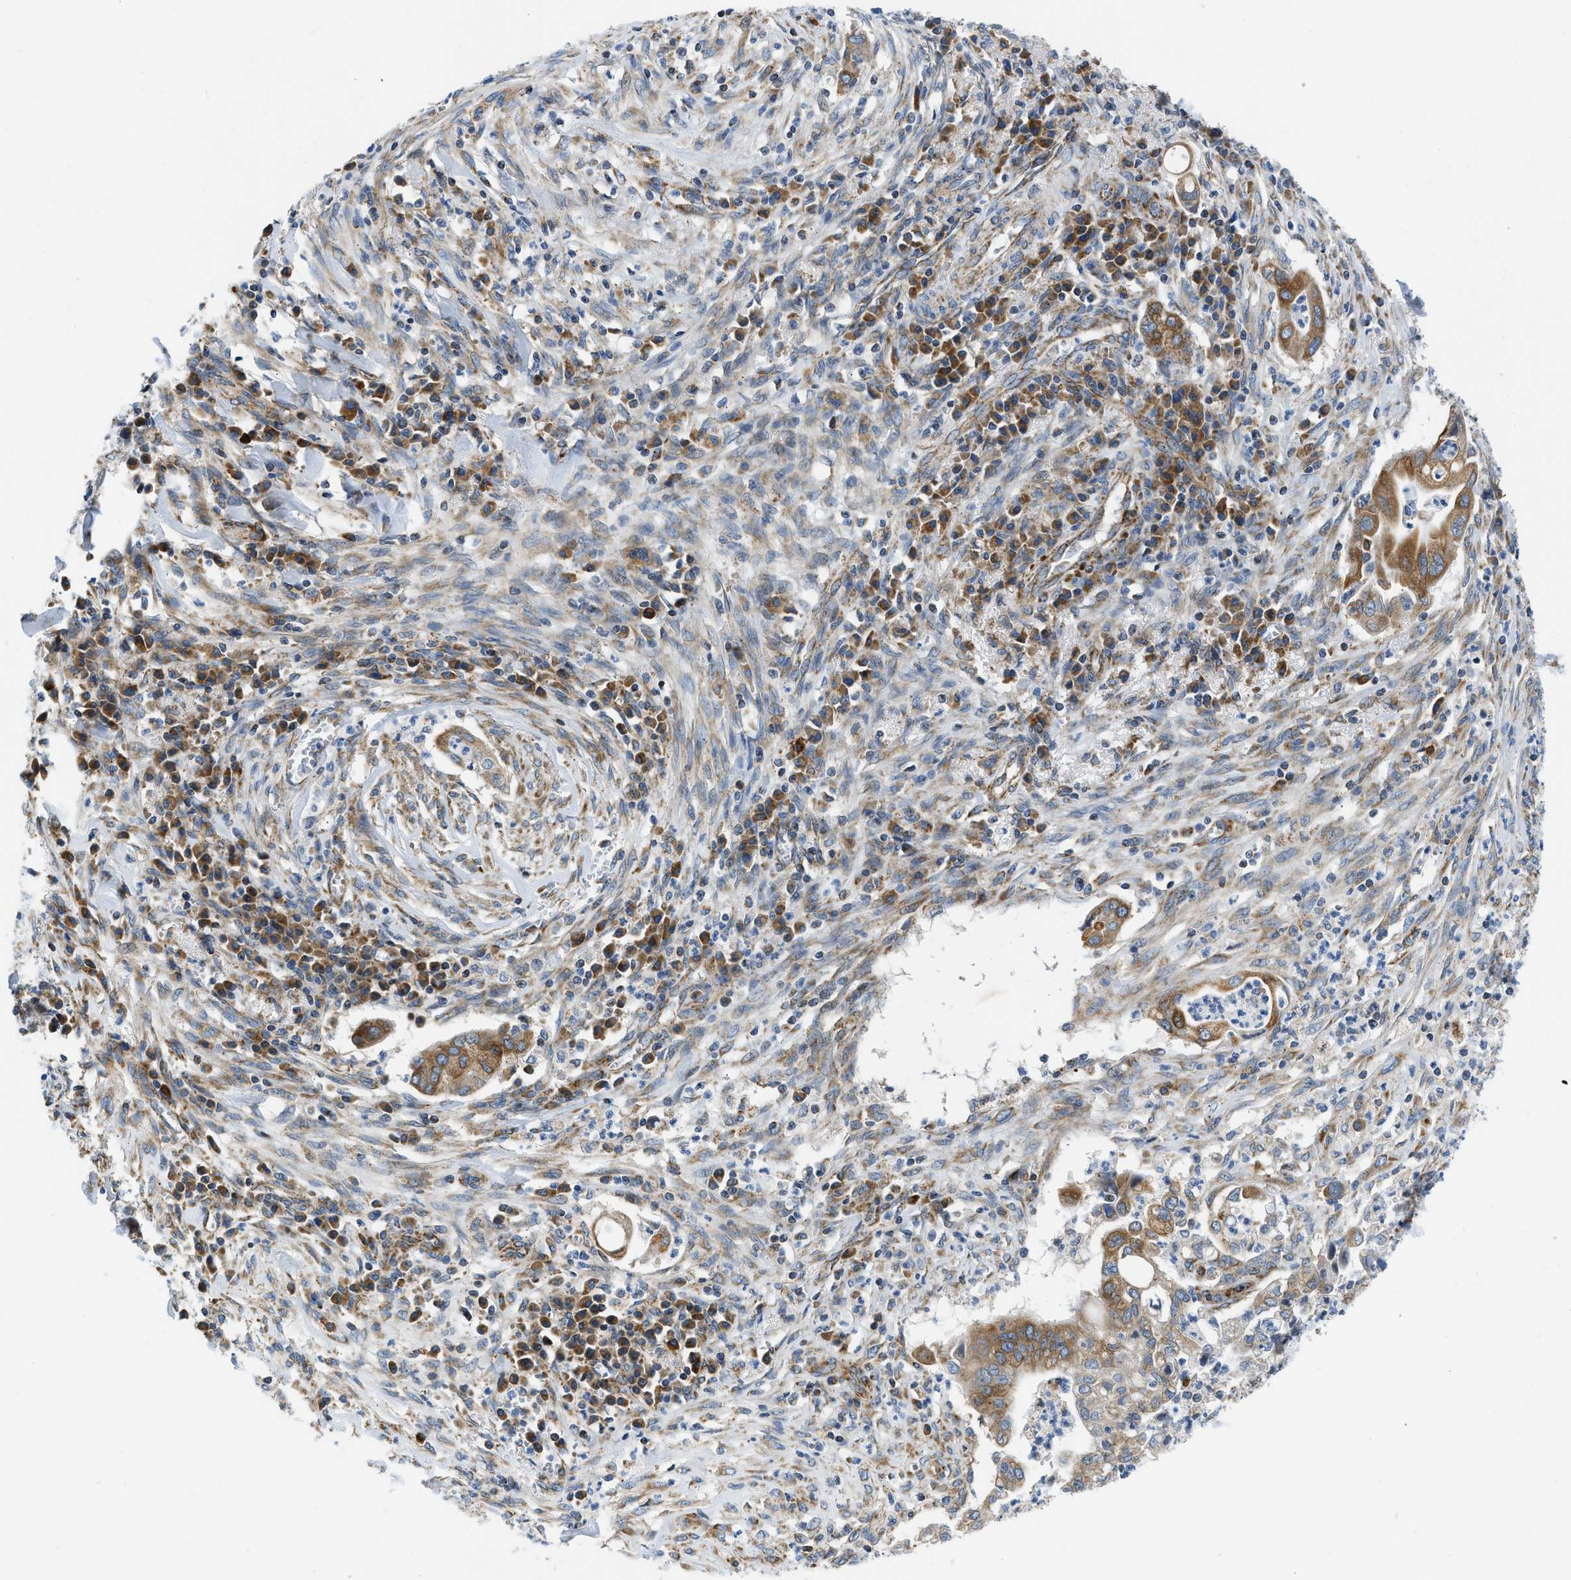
{"staining": {"intensity": "moderate", "quantity": ">75%", "location": "cytoplasmic/membranous"}, "tissue": "cervical cancer", "cell_type": "Tumor cells", "image_type": "cancer", "snomed": [{"axis": "morphology", "description": "Adenocarcinoma, NOS"}, {"axis": "topography", "description": "Cervix"}], "caption": "Human cervical cancer (adenocarcinoma) stained for a protein (brown) shows moderate cytoplasmic/membranous positive positivity in approximately >75% of tumor cells.", "gene": "CAMKK2", "patient": {"sex": "female", "age": 44}}